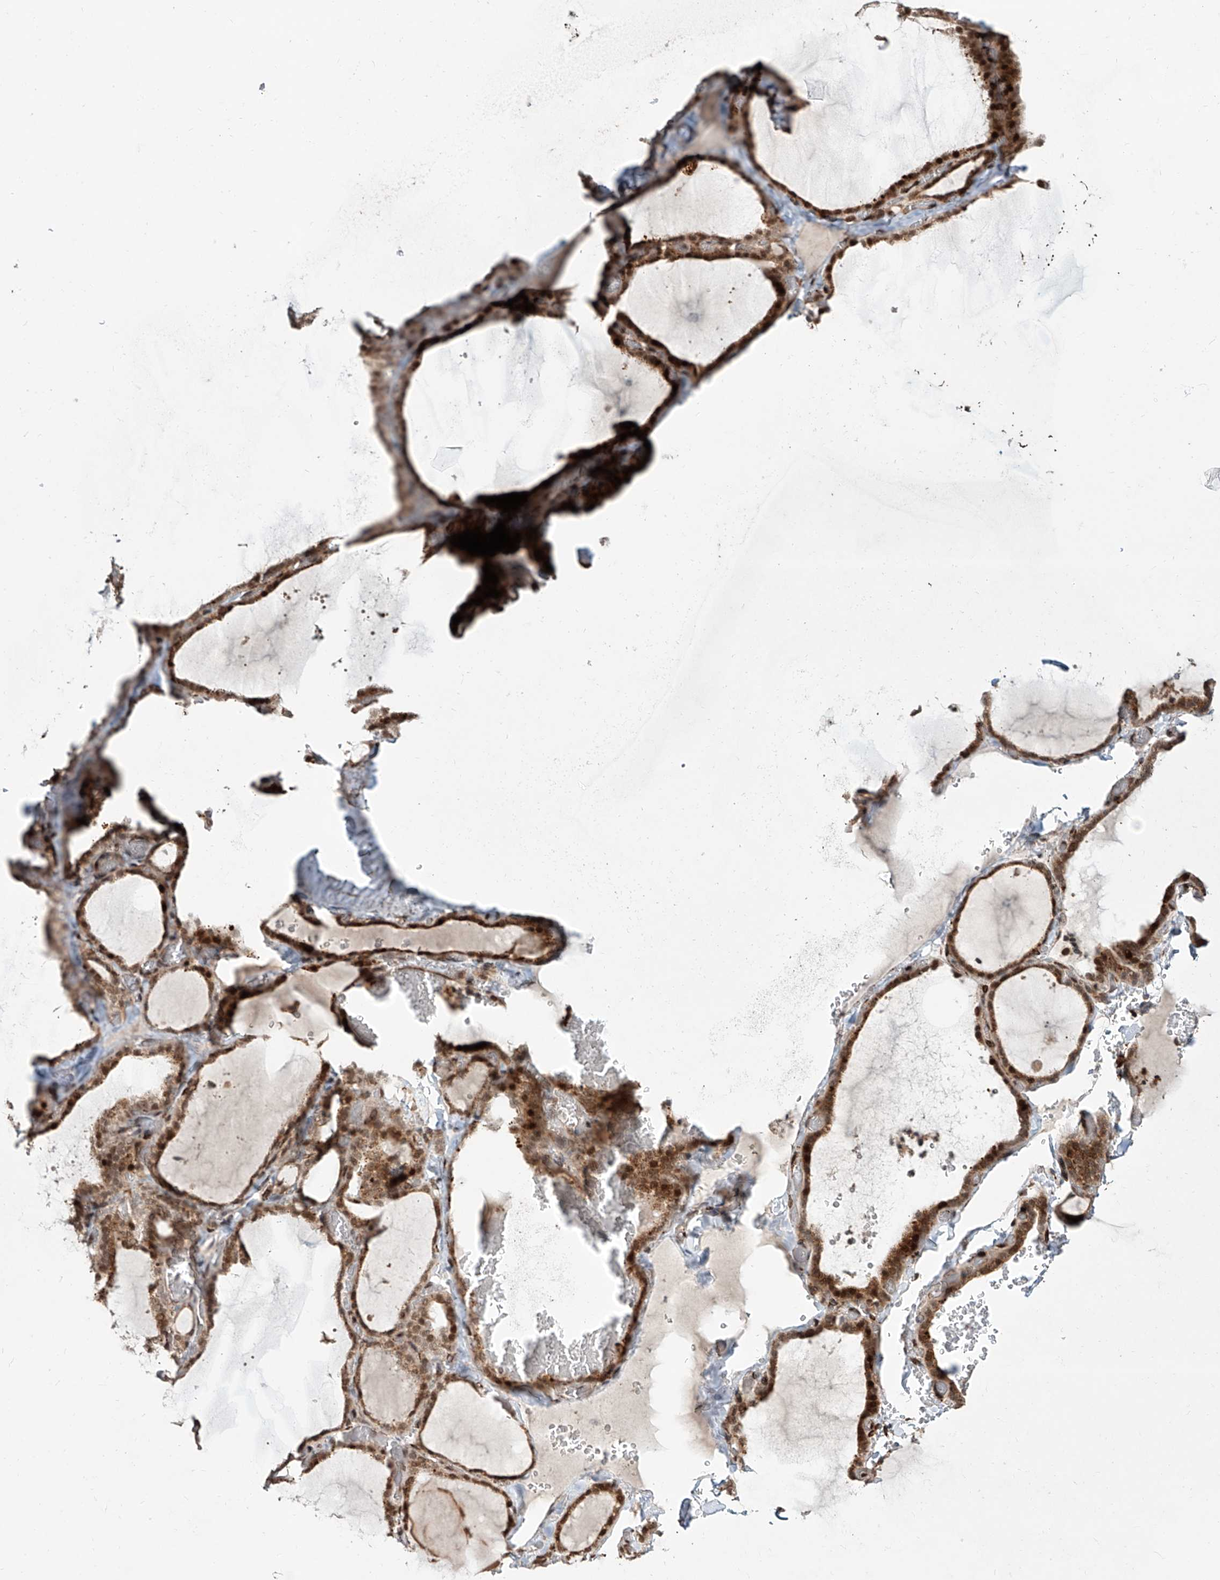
{"staining": {"intensity": "moderate", "quantity": ">75%", "location": "cytoplasmic/membranous,nuclear"}, "tissue": "thyroid gland", "cell_type": "Glandular cells", "image_type": "normal", "snomed": [{"axis": "morphology", "description": "Normal tissue, NOS"}, {"axis": "topography", "description": "Thyroid gland"}], "caption": "A medium amount of moderate cytoplasmic/membranous,nuclear expression is appreciated in approximately >75% of glandular cells in unremarkable thyroid gland. (DAB (3,3'-diaminobenzidine) IHC, brown staining for protein, blue staining for nuclei).", "gene": "ZNF710", "patient": {"sex": "female", "age": 22}}